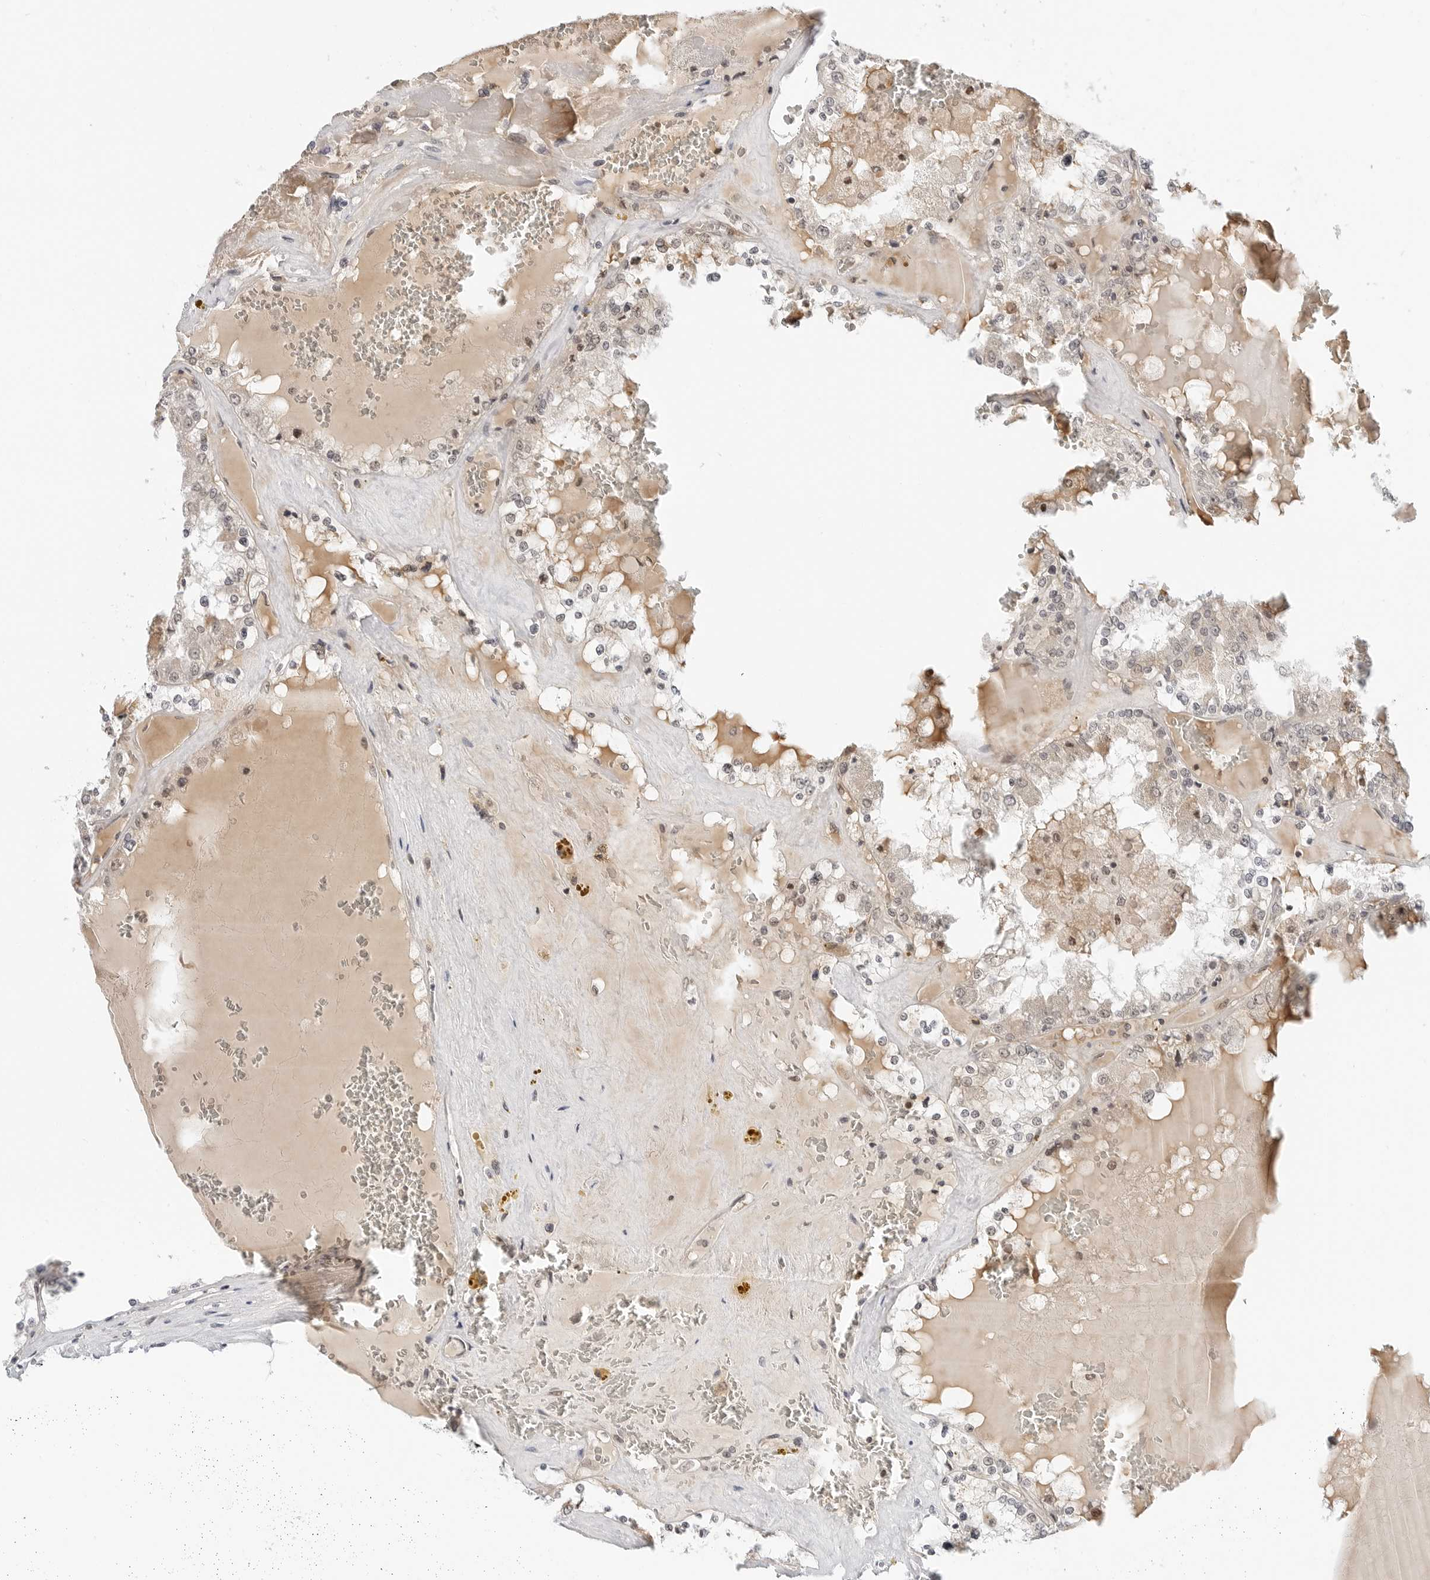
{"staining": {"intensity": "weak", "quantity": "<25%", "location": "nuclear"}, "tissue": "renal cancer", "cell_type": "Tumor cells", "image_type": "cancer", "snomed": [{"axis": "morphology", "description": "Adenocarcinoma, NOS"}, {"axis": "topography", "description": "Kidney"}], "caption": "Adenocarcinoma (renal) stained for a protein using immunohistochemistry shows no staining tumor cells.", "gene": "TSEN2", "patient": {"sex": "female", "age": 56}}